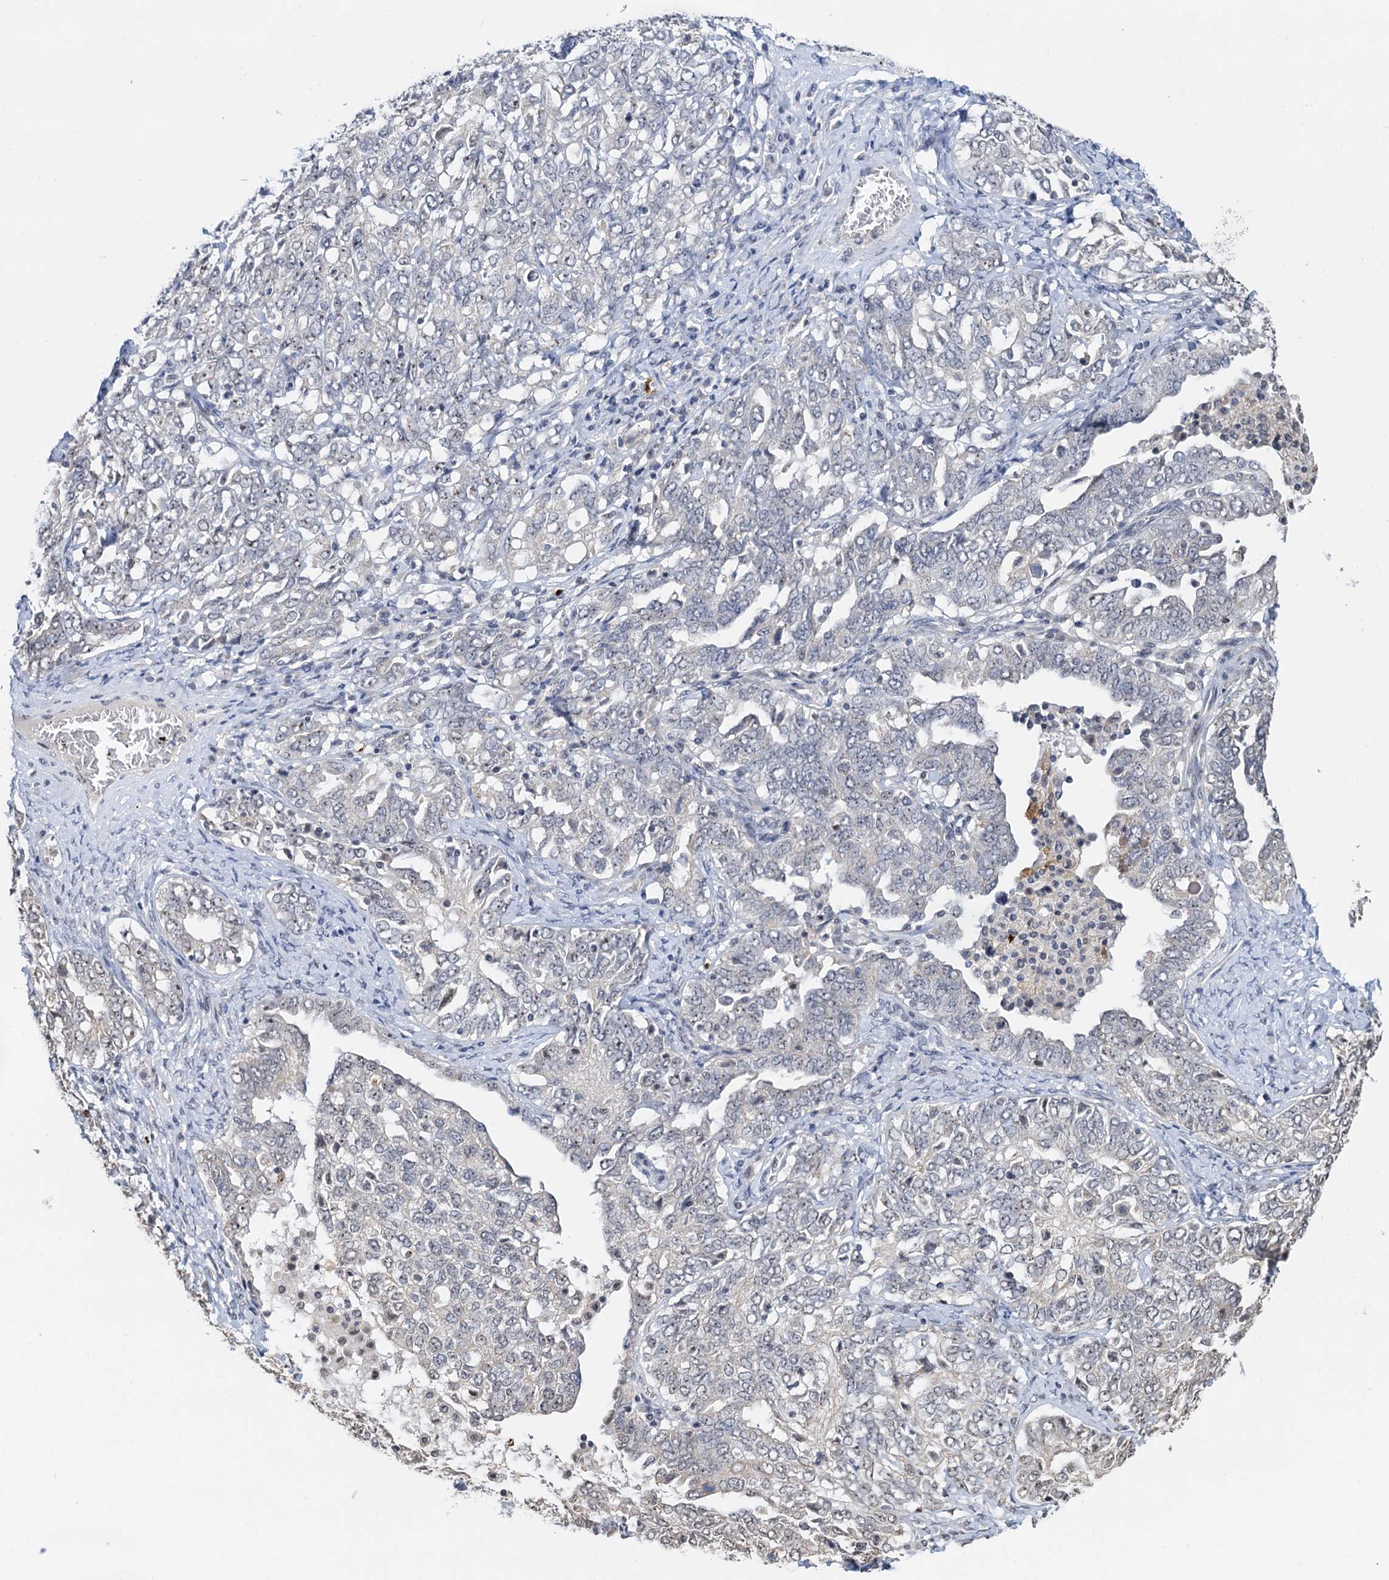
{"staining": {"intensity": "negative", "quantity": "none", "location": "none"}, "tissue": "ovarian cancer", "cell_type": "Tumor cells", "image_type": "cancer", "snomed": [{"axis": "morphology", "description": "Carcinoma, endometroid"}, {"axis": "topography", "description": "Ovary"}], "caption": "There is no significant staining in tumor cells of ovarian cancer.", "gene": "NAT10", "patient": {"sex": "female", "age": 62}}